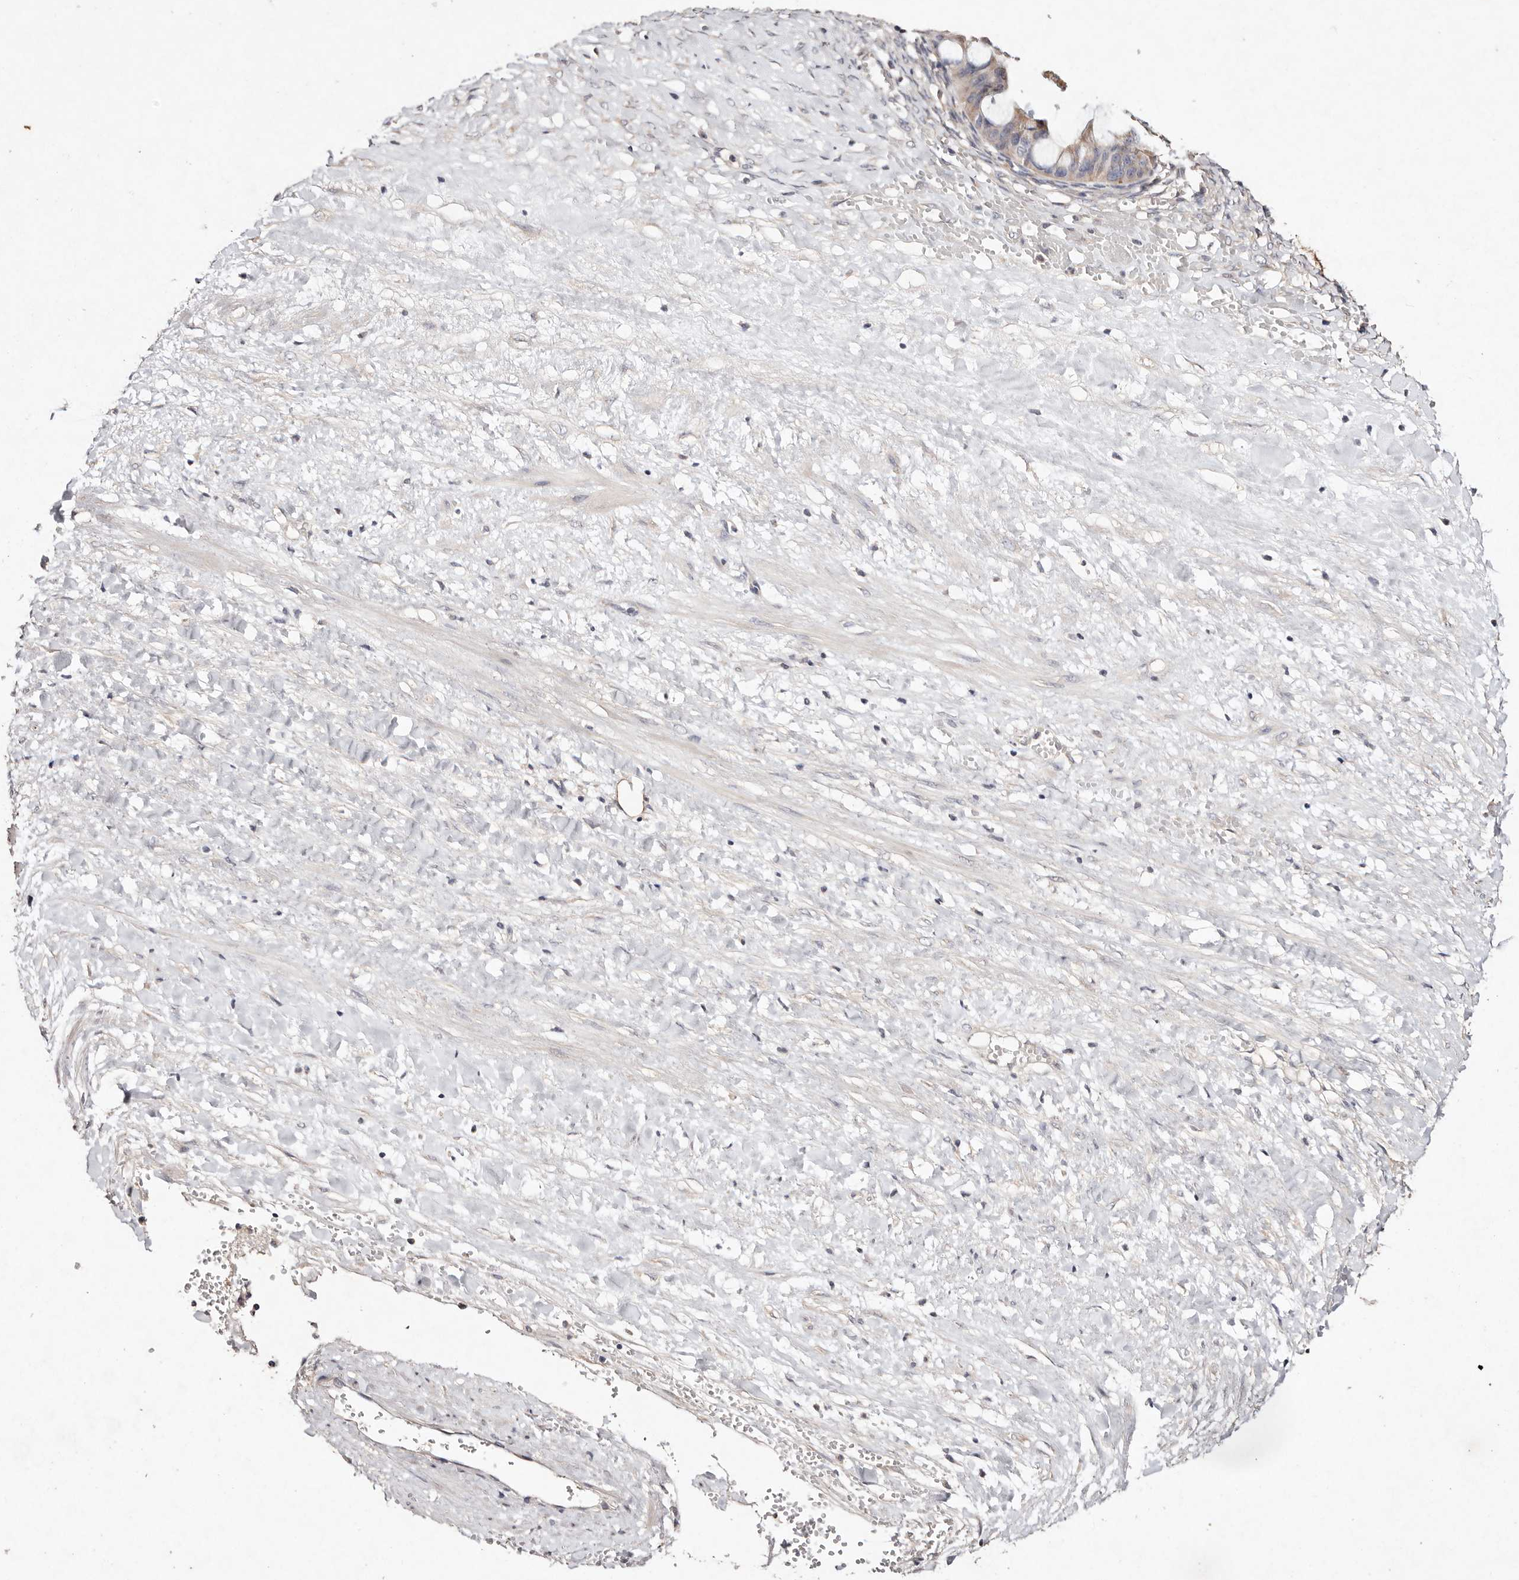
{"staining": {"intensity": "weak", "quantity": "<25%", "location": "cytoplasmic/membranous"}, "tissue": "ovarian cancer", "cell_type": "Tumor cells", "image_type": "cancer", "snomed": [{"axis": "morphology", "description": "Cystadenocarcinoma, mucinous, NOS"}, {"axis": "topography", "description": "Ovary"}], "caption": "High power microscopy image of an immunohistochemistry (IHC) image of mucinous cystadenocarcinoma (ovarian), revealing no significant expression in tumor cells.", "gene": "TSC2", "patient": {"sex": "female", "age": 73}}